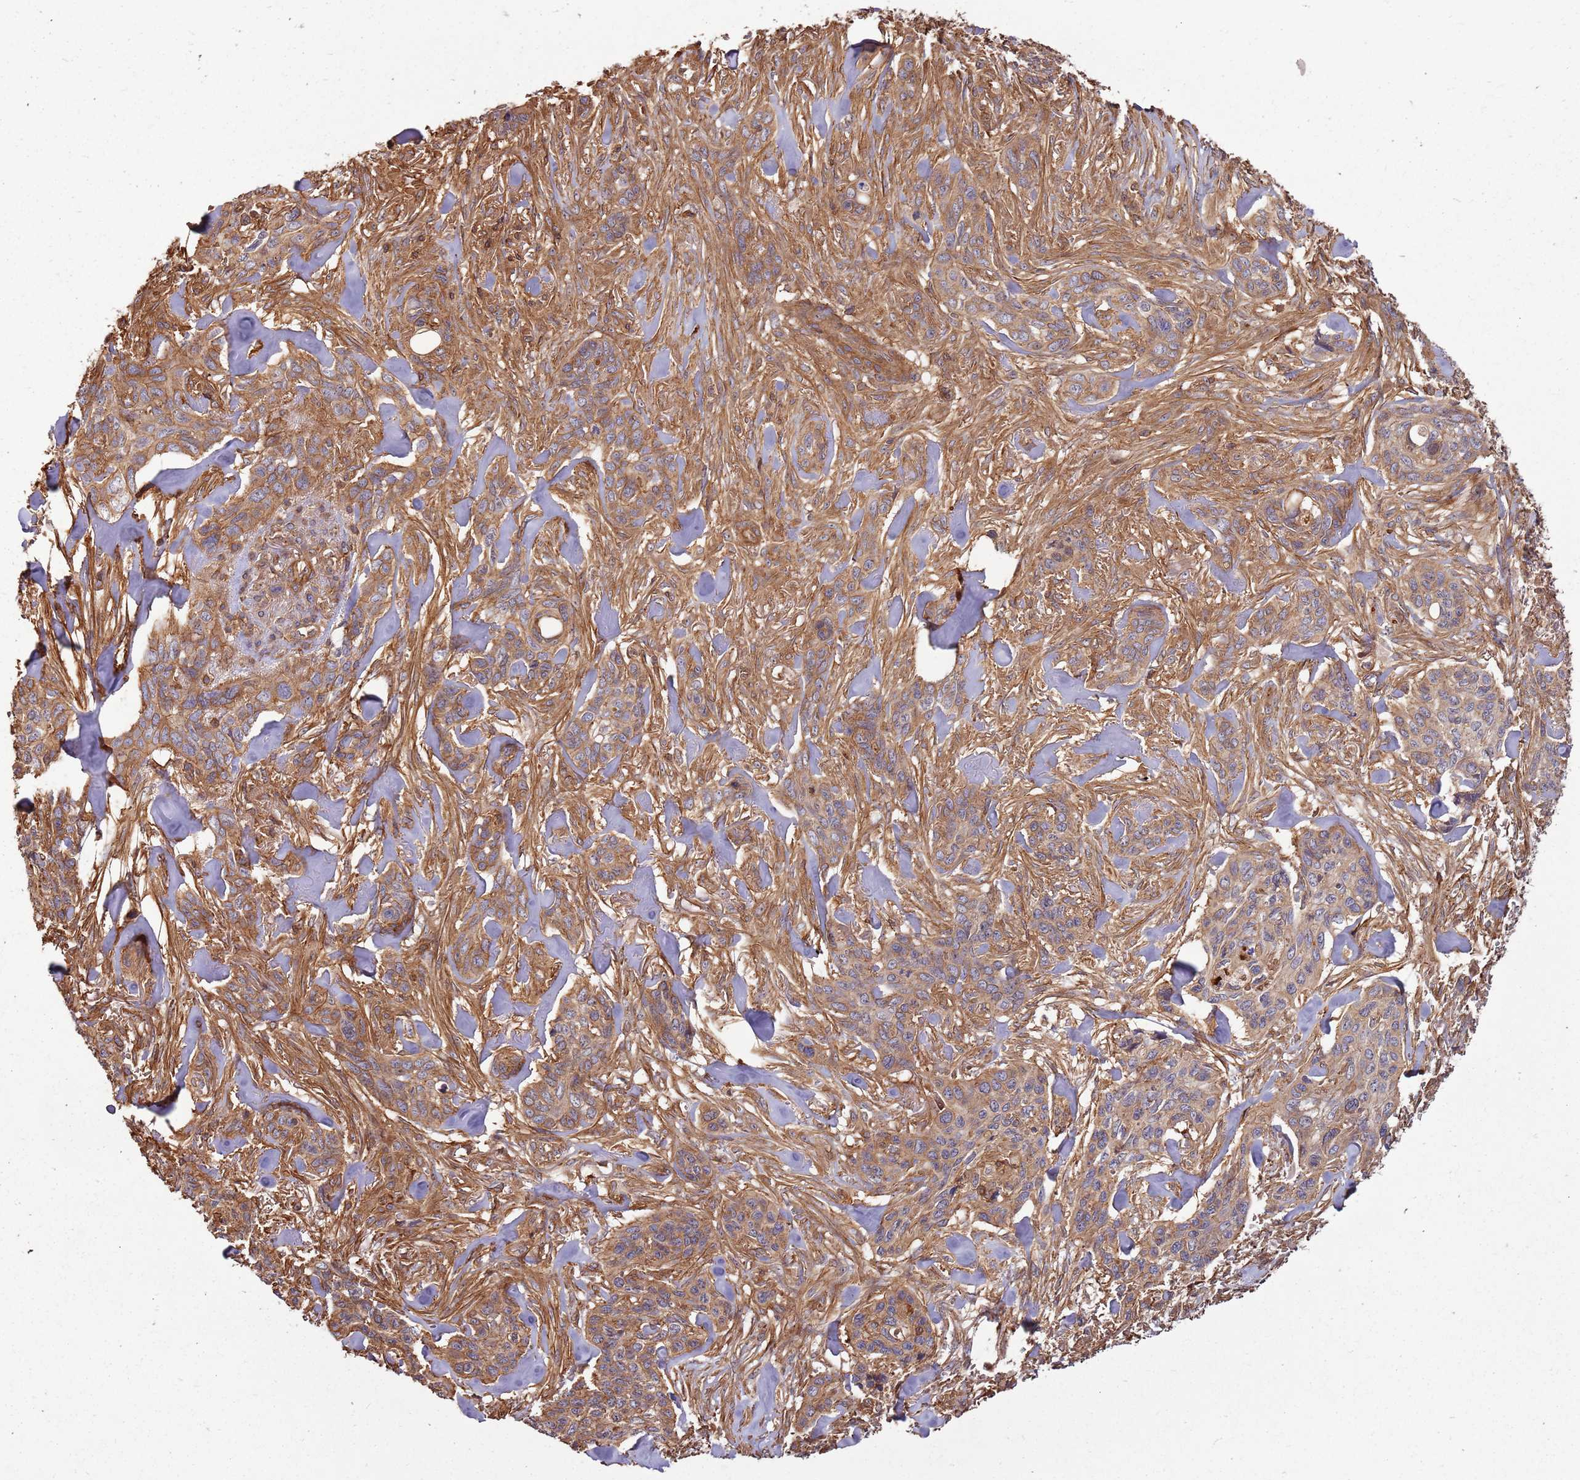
{"staining": {"intensity": "moderate", "quantity": ">75%", "location": "cytoplasmic/membranous"}, "tissue": "skin cancer", "cell_type": "Tumor cells", "image_type": "cancer", "snomed": [{"axis": "morphology", "description": "Basal cell carcinoma"}, {"axis": "topography", "description": "Skin"}], "caption": "The micrograph demonstrates a brown stain indicating the presence of a protein in the cytoplasmic/membranous of tumor cells in skin cancer. The protein is stained brown, and the nuclei are stained in blue (DAB IHC with brightfield microscopy, high magnification).", "gene": "ACVR2A", "patient": {"sex": "male", "age": 86}}